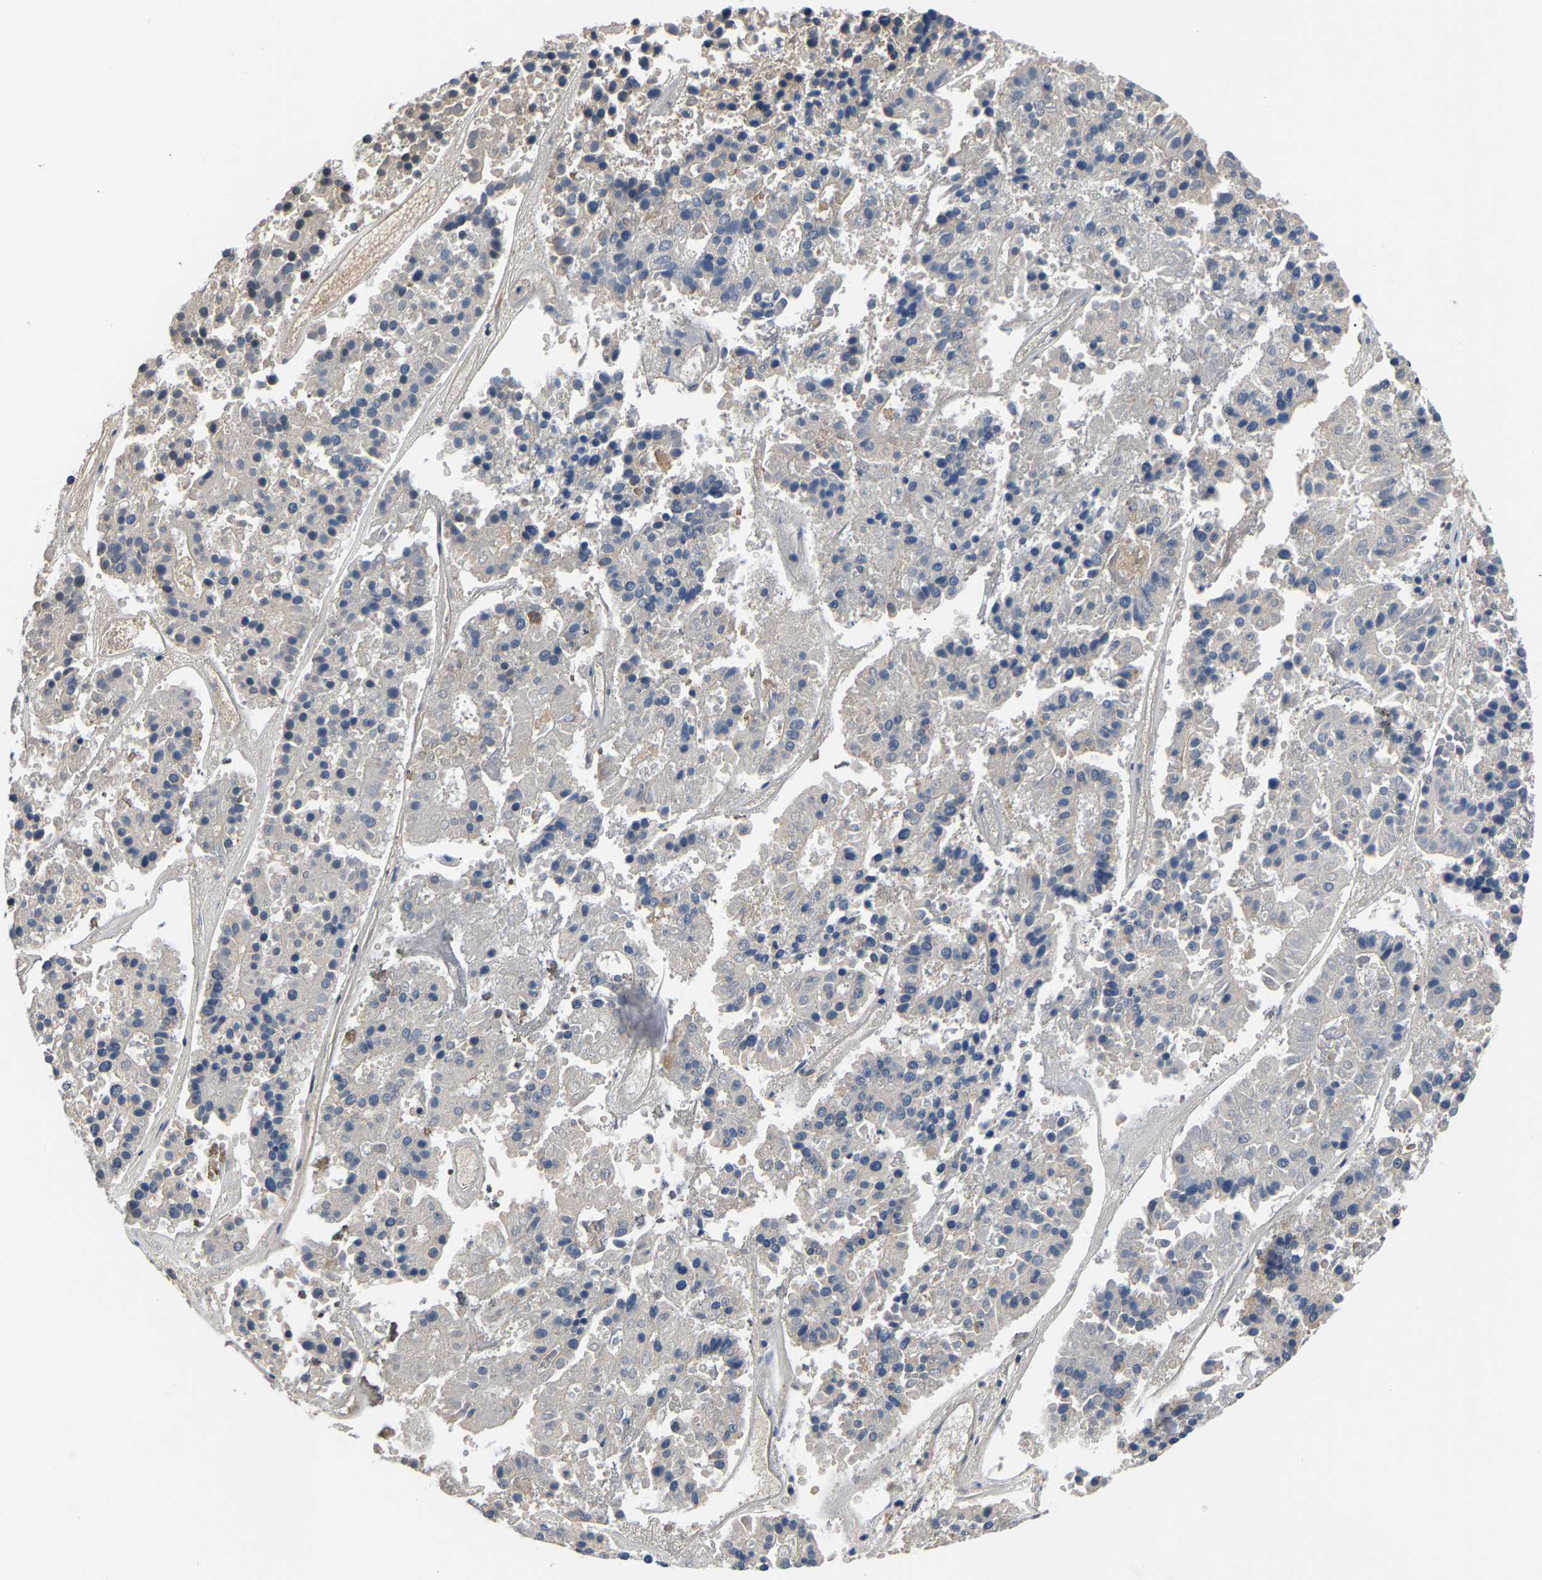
{"staining": {"intensity": "negative", "quantity": "none", "location": "none"}, "tissue": "pancreatic cancer", "cell_type": "Tumor cells", "image_type": "cancer", "snomed": [{"axis": "morphology", "description": "Adenocarcinoma, NOS"}, {"axis": "topography", "description": "Pancreas"}], "caption": "High magnification brightfield microscopy of pancreatic cancer (adenocarcinoma) stained with DAB (3,3'-diaminobenzidine) (brown) and counterstained with hematoxylin (blue): tumor cells show no significant staining. The staining is performed using DAB brown chromogen with nuclei counter-stained in using hematoxylin.", "gene": "CCDC171", "patient": {"sex": "male", "age": 50}}